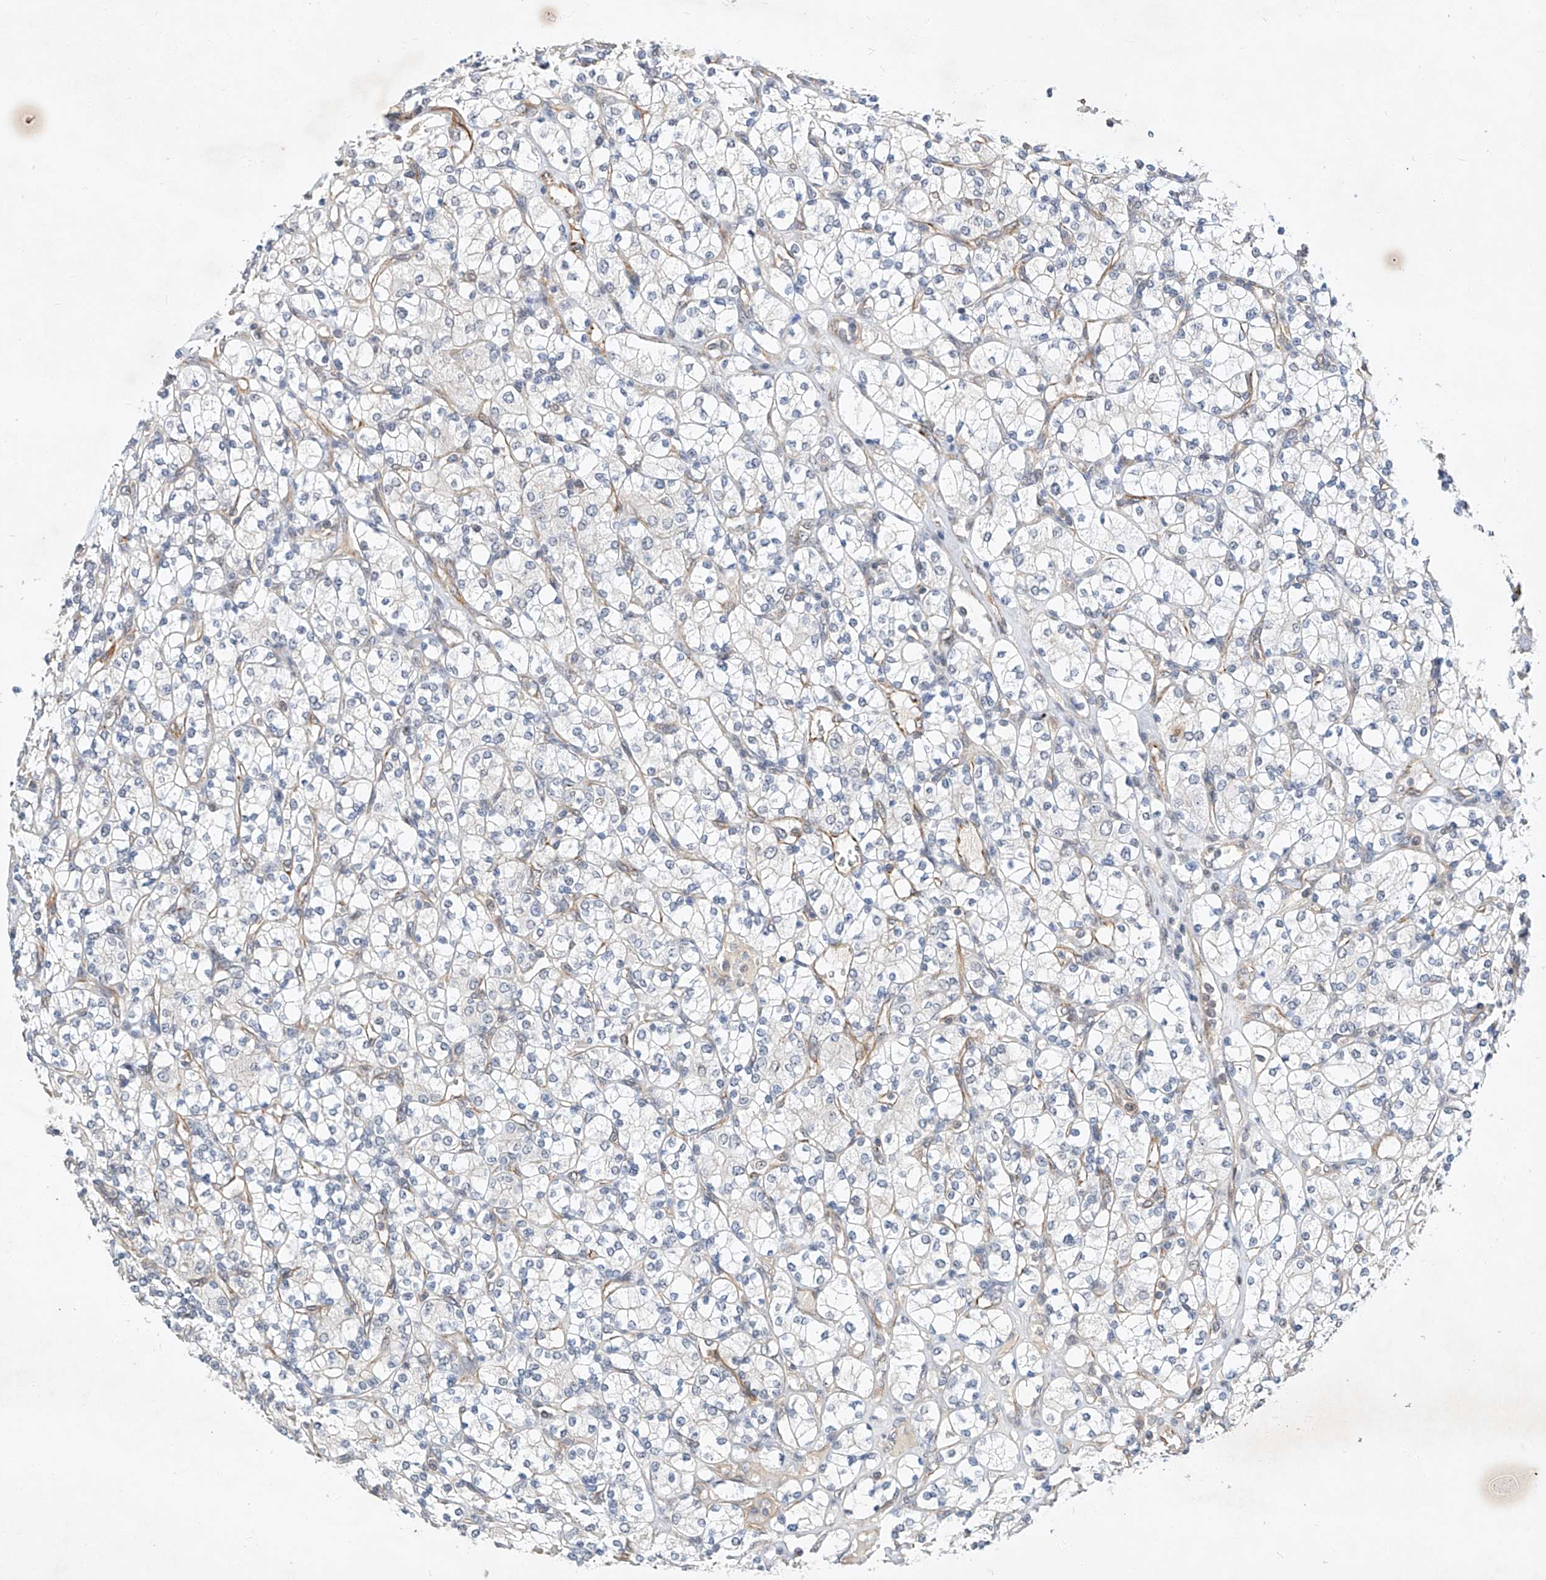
{"staining": {"intensity": "negative", "quantity": "none", "location": "none"}, "tissue": "renal cancer", "cell_type": "Tumor cells", "image_type": "cancer", "snomed": [{"axis": "morphology", "description": "Adenocarcinoma, NOS"}, {"axis": "topography", "description": "Kidney"}], "caption": "Immunohistochemistry (IHC) histopathology image of adenocarcinoma (renal) stained for a protein (brown), which shows no positivity in tumor cells.", "gene": "AMD1", "patient": {"sex": "male", "age": 77}}